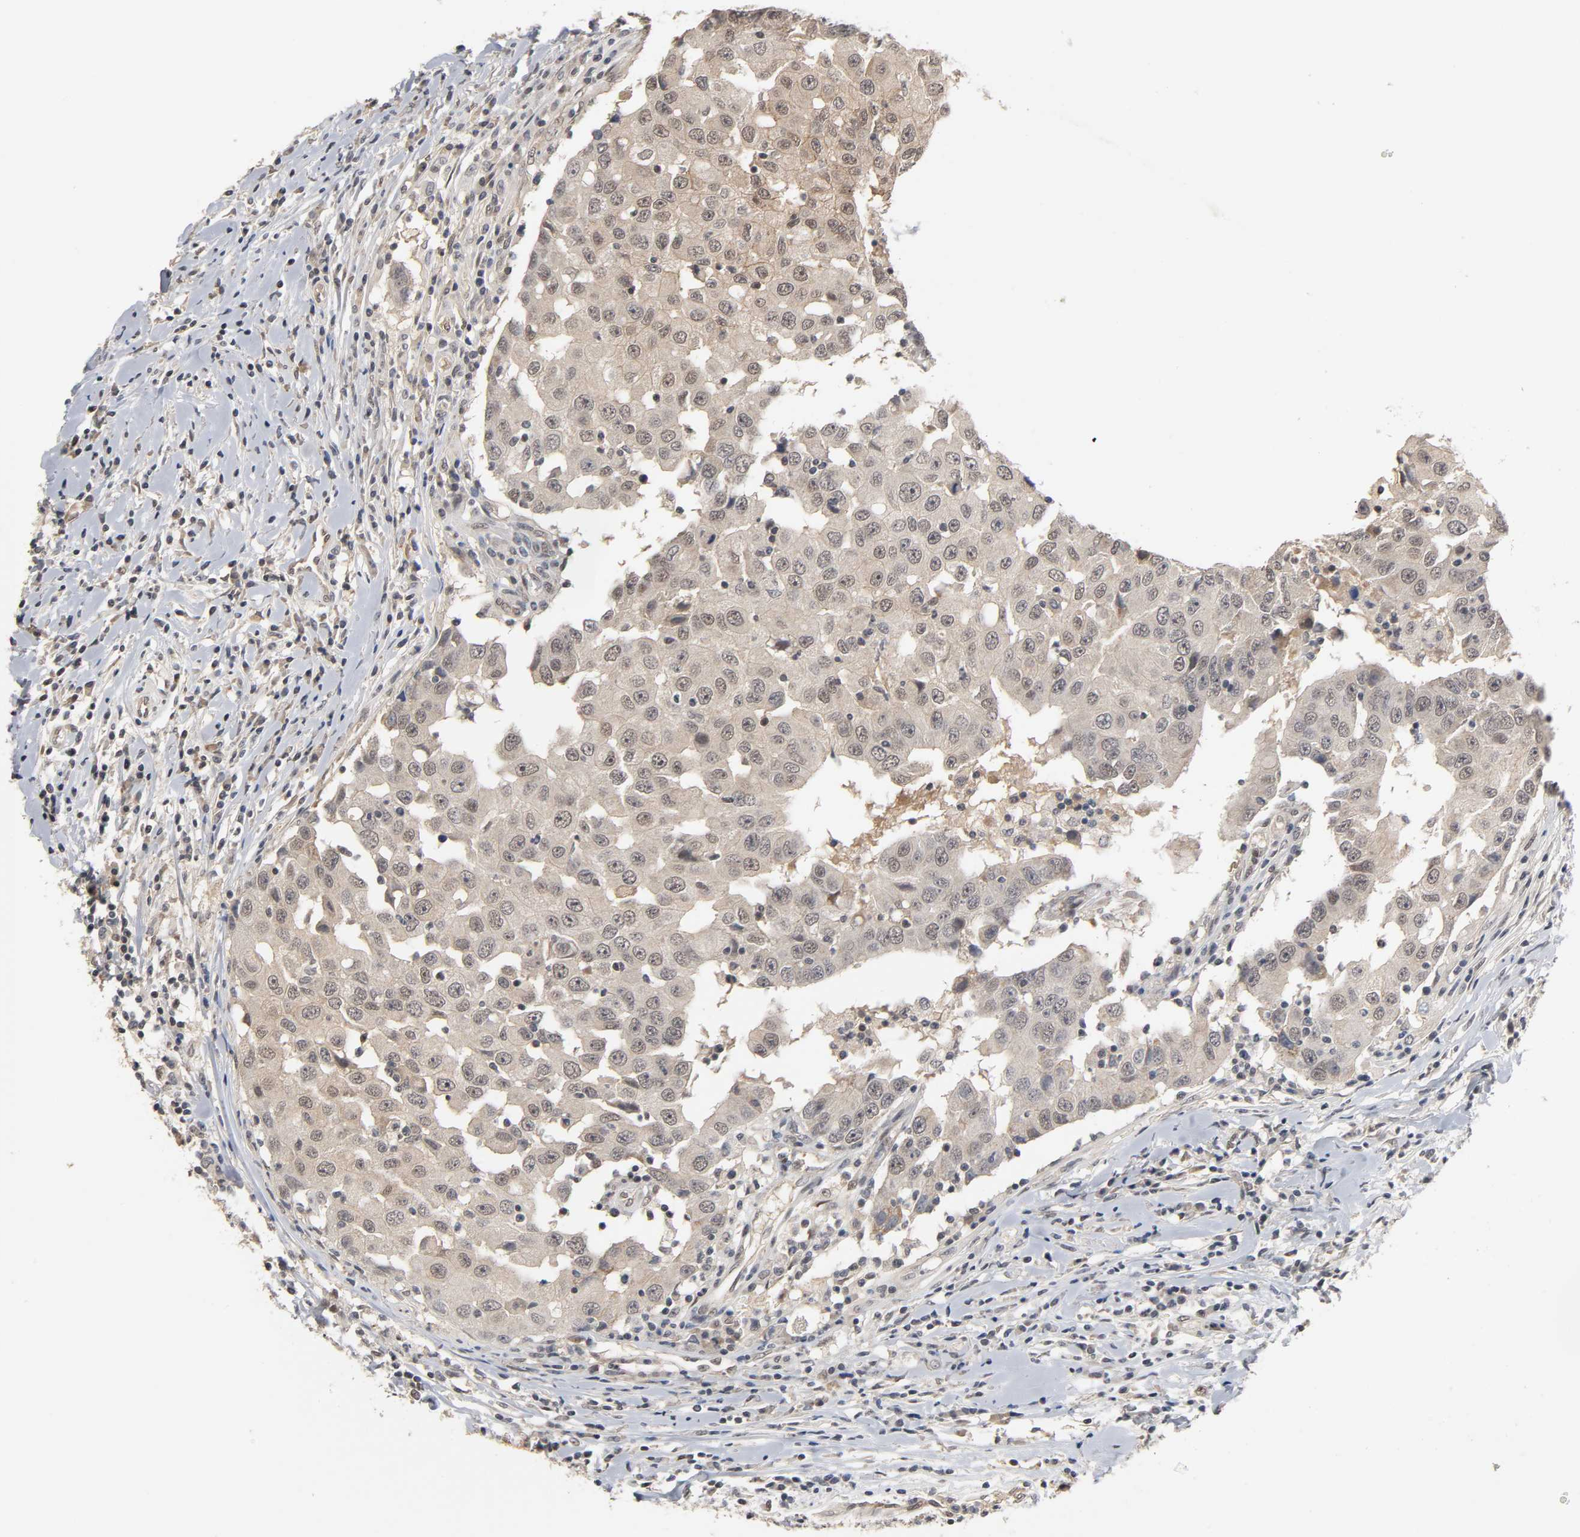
{"staining": {"intensity": "weak", "quantity": ">75%", "location": "cytoplasmic/membranous,nuclear"}, "tissue": "breast cancer", "cell_type": "Tumor cells", "image_type": "cancer", "snomed": [{"axis": "morphology", "description": "Duct carcinoma"}, {"axis": "topography", "description": "Breast"}], "caption": "High-power microscopy captured an immunohistochemistry histopathology image of breast cancer (infiltrating ductal carcinoma), revealing weak cytoplasmic/membranous and nuclear expression in about >75% of tumor cells.", "gene": "HTR1E", "patient": {"sex": "female", "age": 27}}